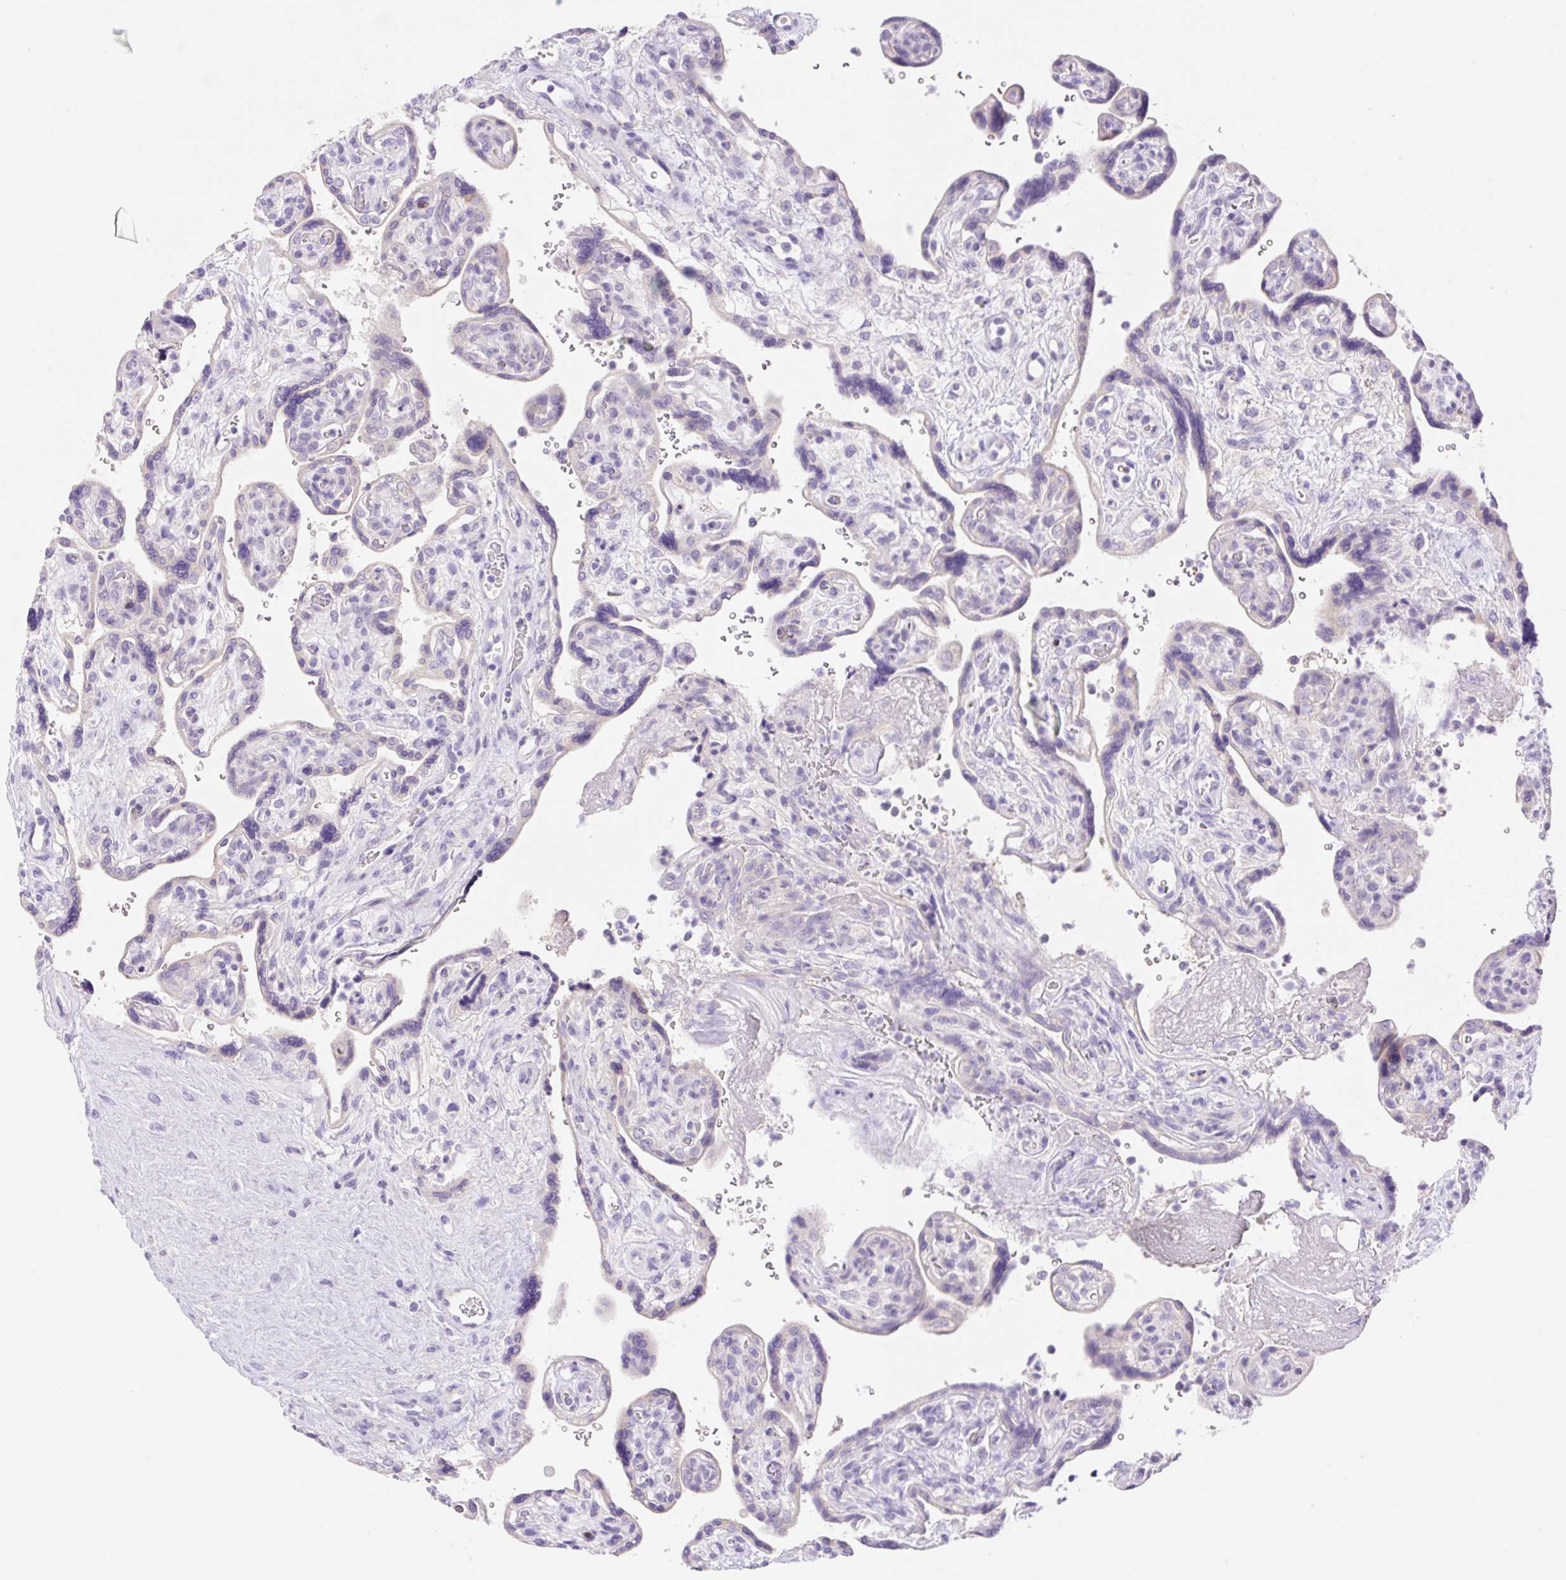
{"staining": {"intensity": "moderate", "quantity": ">75%", "location": "cytoplasmic/membranous"}, "tissue": "placenta", "cell_type": "Decidual cells", "image_type": "normal", "snomed": [{"axis": "morphology", "description": "Normal tissue, NOS"}, {"axis": "topography", "description": "Placenta"}], "caption": "Immunohistochemistry (IHC) of benign placenta shows medium levels of moderate cytoplasmic/membranous staining in about >75% of decidual cells.", "gene": "DENND5A", "patient": {"sex": "female", "age": 39}}